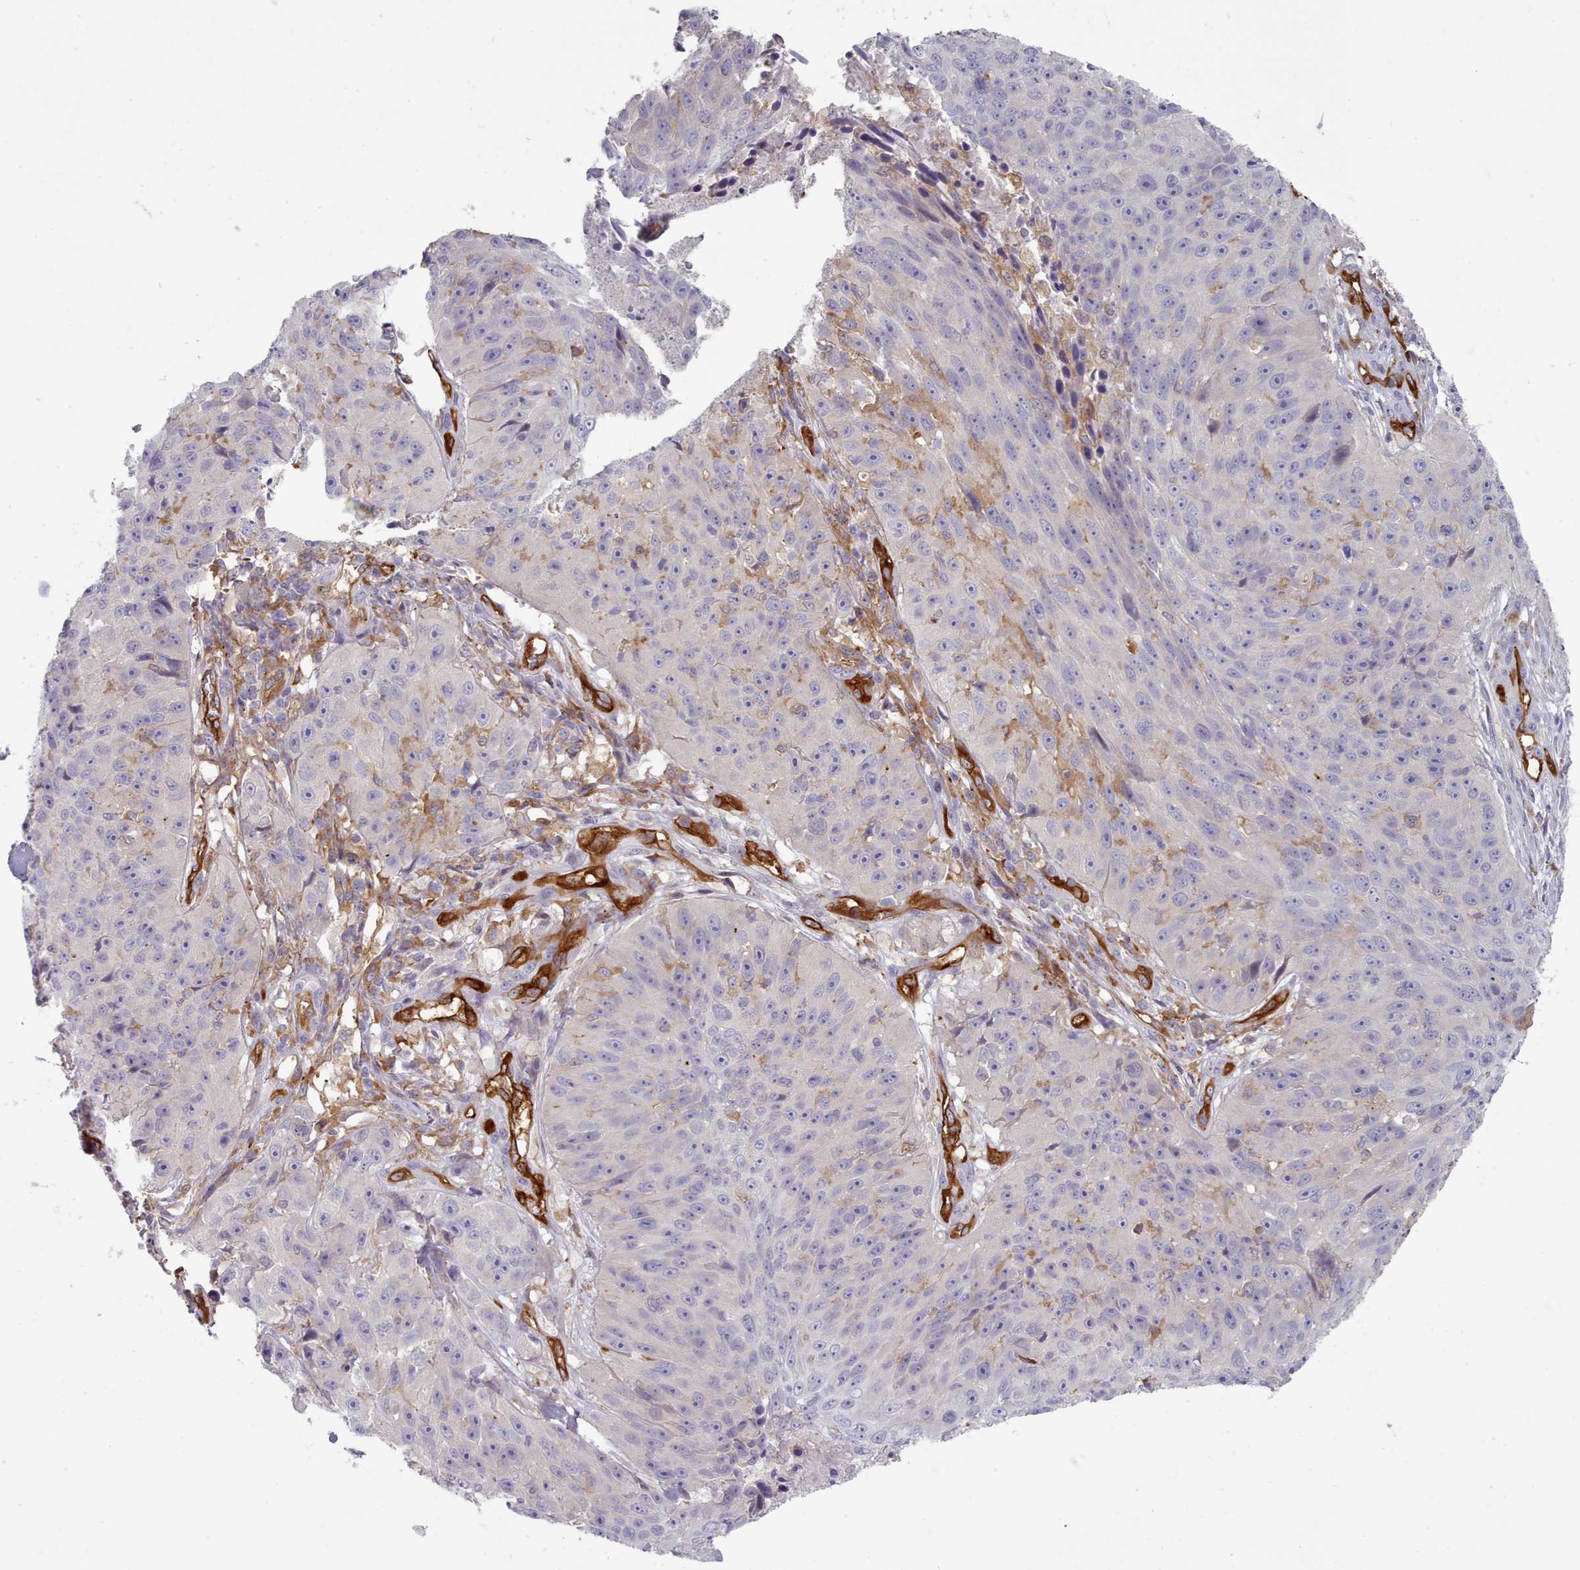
{"staining": {"intensity": "negative", "quantity": "none", "location": "none"}, "tissue": "skin cancer", "cell_type": "Tumor cells", "image_type": "cancer", "snomed": [{"axis": "morphology", "description": "Squamous cell carcinoma, NOS"}, {"axis": "topography", "description": "Skin"}], "caption": "A high-resolution image shows immunohistochemistry staining of skin squamous cell carcinoma, which displays no significant expression in tumor cells. The staining is performed using DAB brown chromogen with nuclei counter-stained in using hematoxylin.", "gene": "CD300LF", "patient": {"sex": "female", "age": 87}}